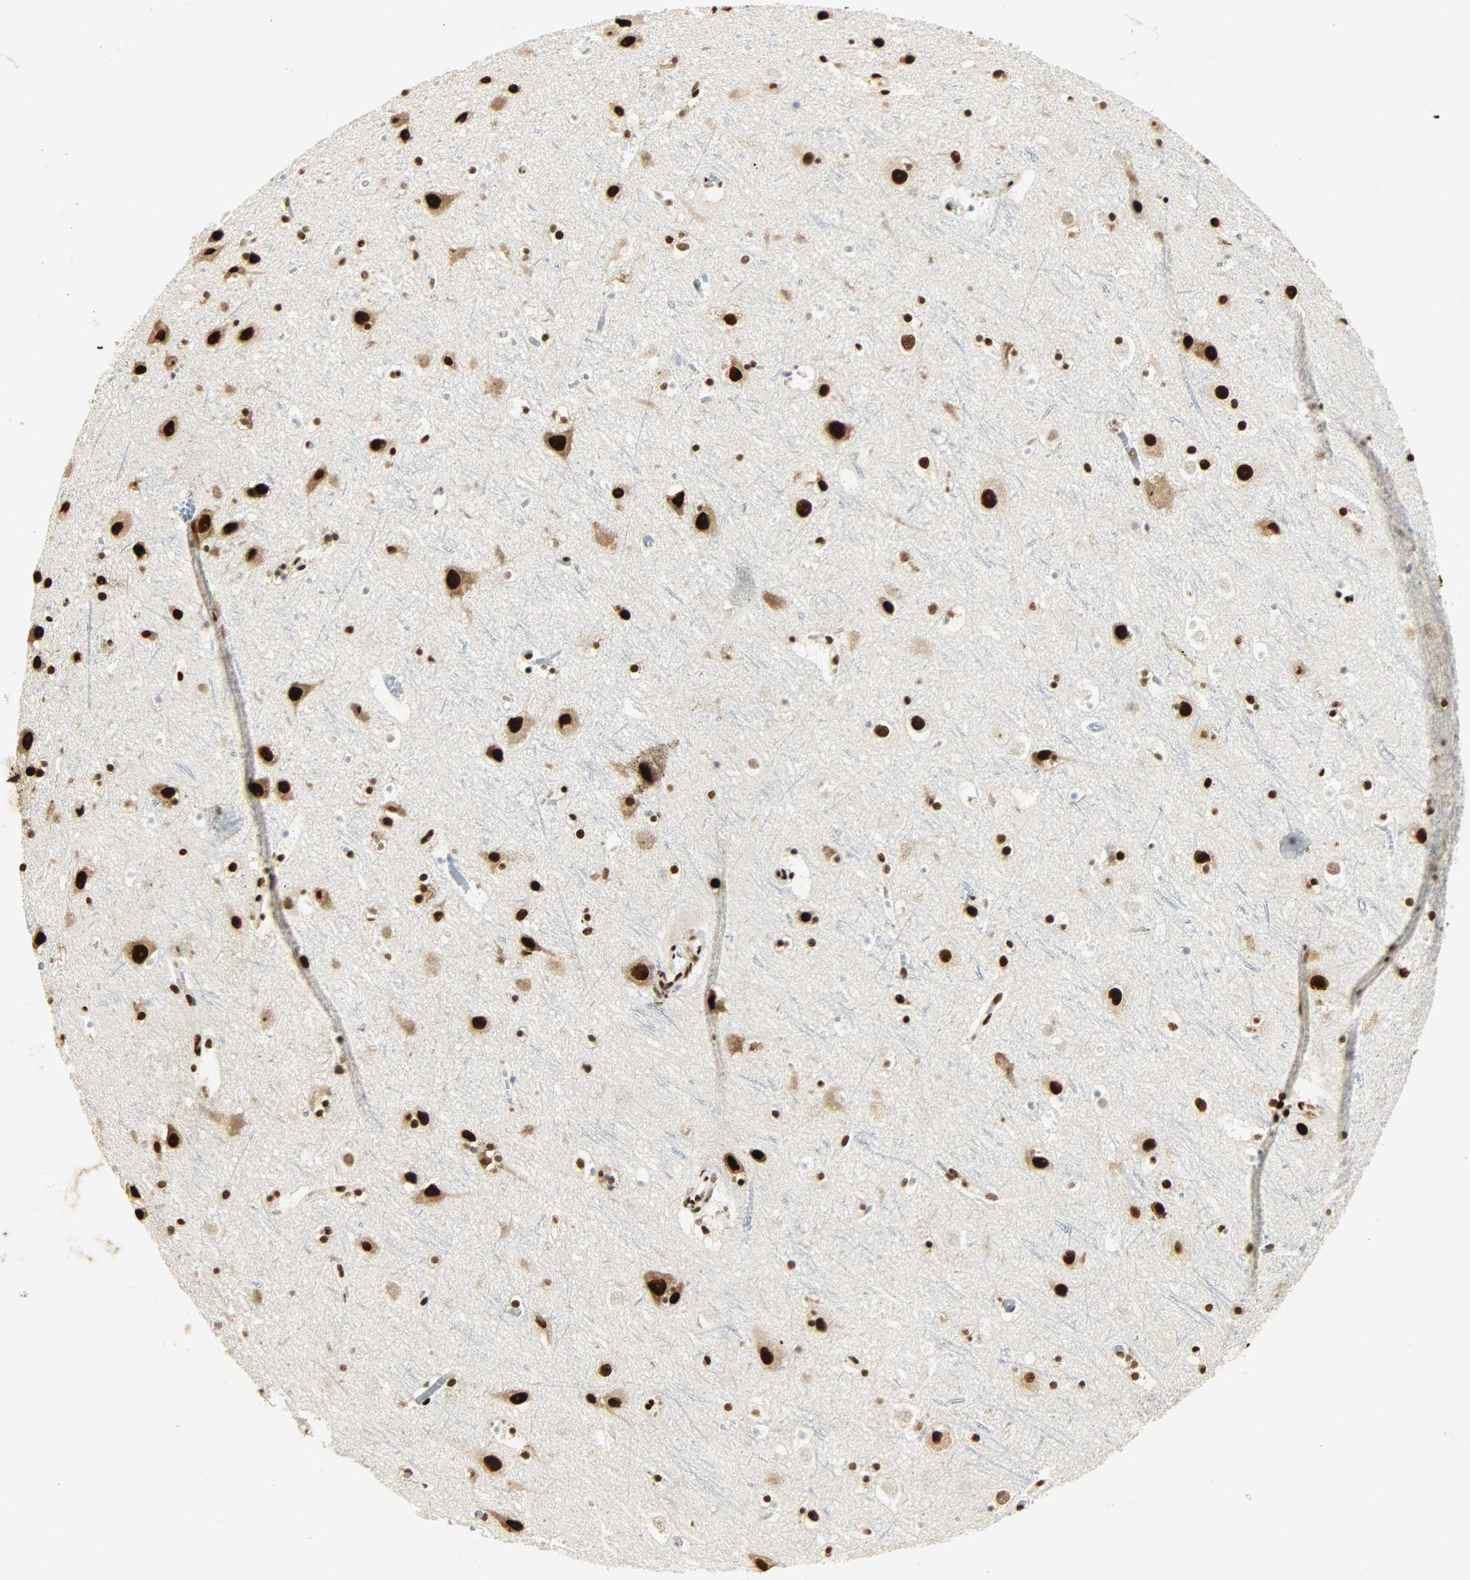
{"staining": {"intensity": "strong", "quantity": ">75%", "location": "nuclear"}, "tissue": "cerebral cortex", "cell_type": "Endothelial cells", "image_type": "normal", "snomed": [{"axis": "morphology", "description": "Normal tissue, NOS"}, {"axis": "topography", "description": "Cerebral cortex"}], "caption": "The histopathology image exhibits a brown stain indicating the presence of a protein in the nuclear of endothelial cells in cerebral cortex. (DAB IHC with brightfield microscopy, high magnification).", "gene": "KHDRBS1", "patient": {"sex": "male", "age": 45}}